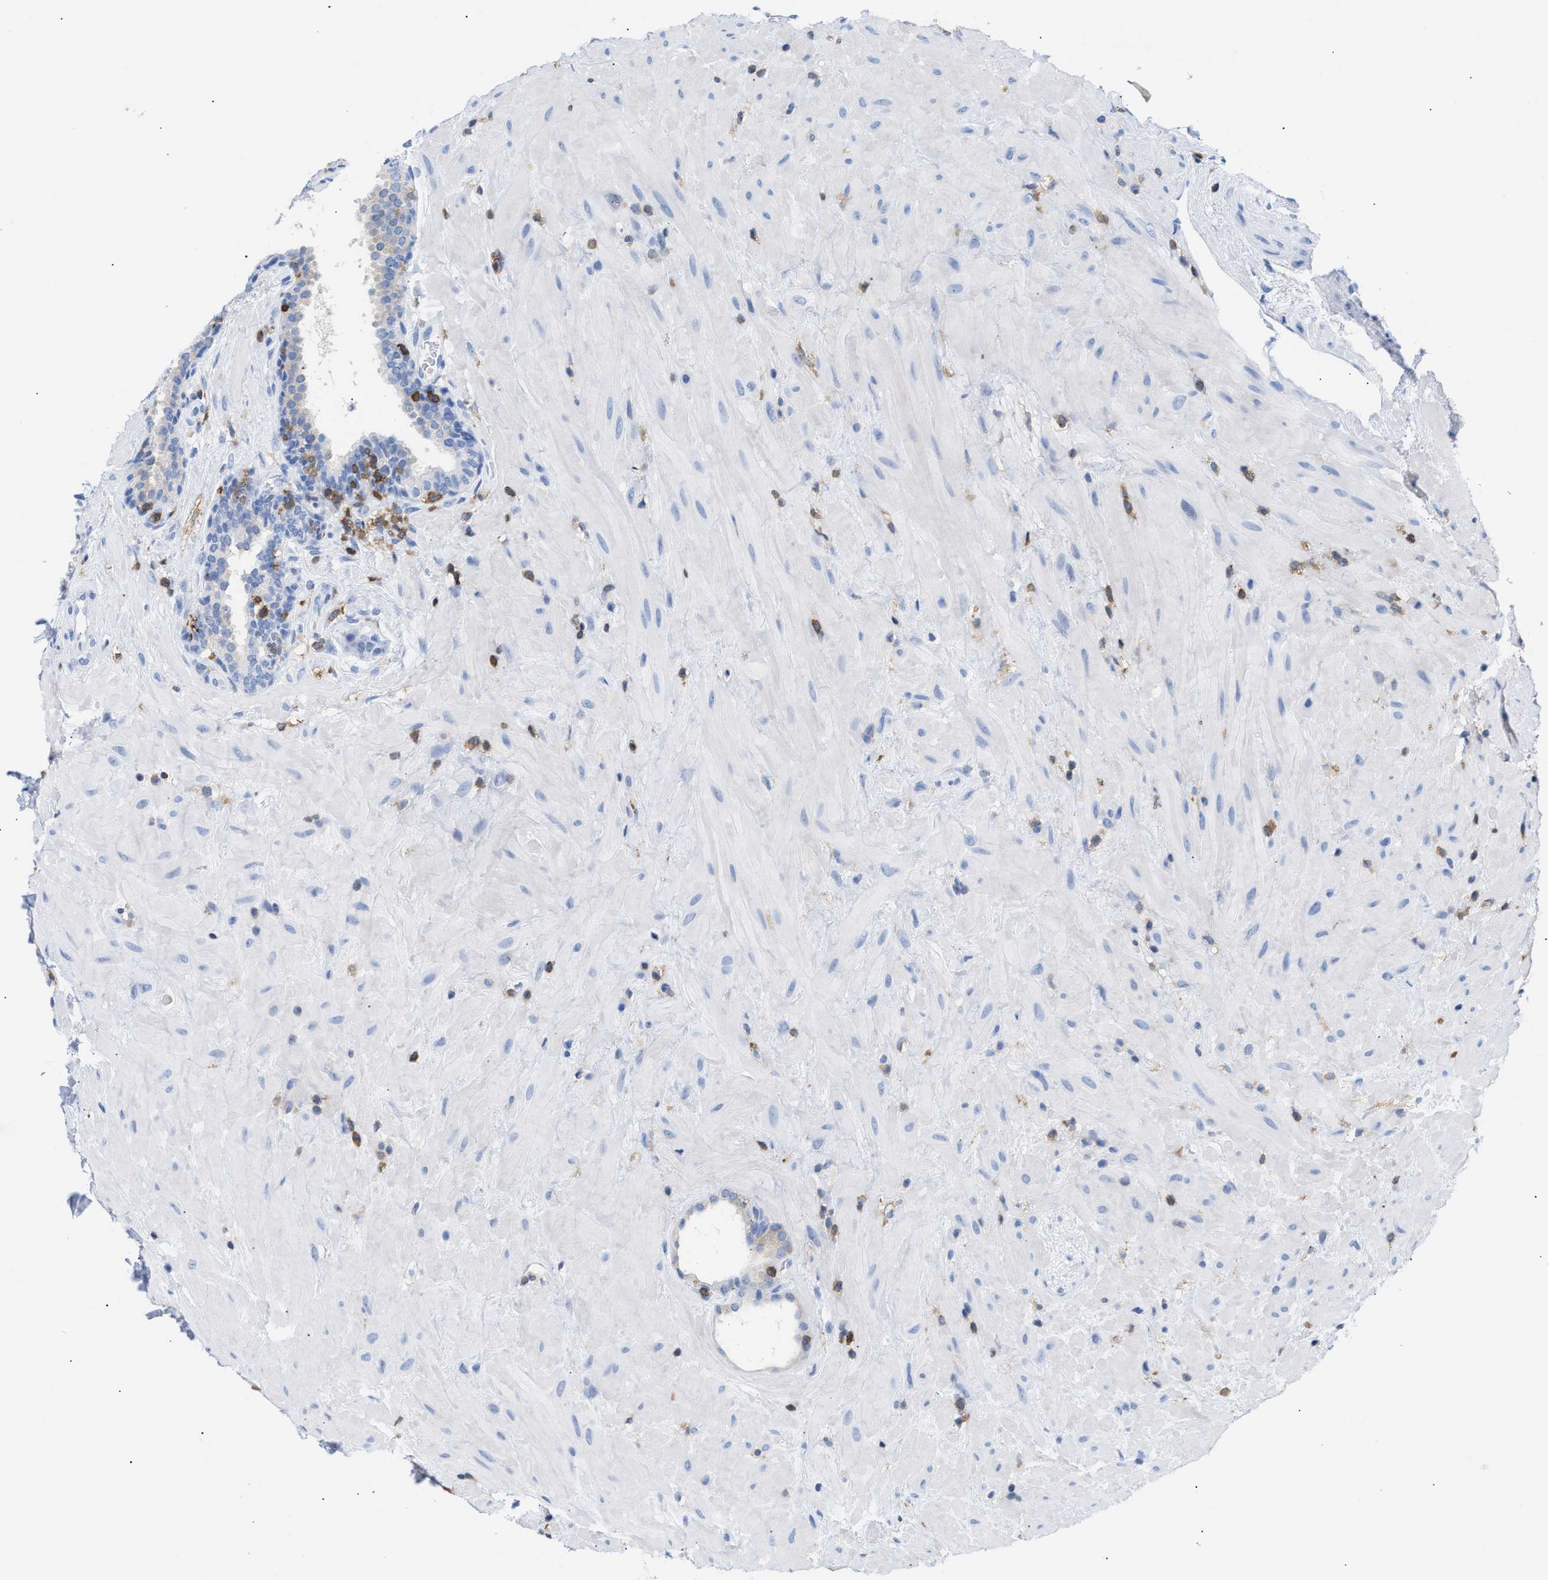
{"staining": {"intensity": "negative", "quantity": "none", "location": "none"}, "tissue": "prostate", "cell_type": "Glandular cells", "image_type": "normal", "snomed": [{"axis": "morphology", "description": "Normal tissue, NOS"}, {"axis": "topography", "description": "Prostate"}], "caption": "Glandular cells show no significant protein expression in unremarkable prostate. (DAB (3,3'-diaminobenzidine) IHC visualized using brightfield microscopy, high magnification).", "gene": "LCP1", "patient": {"sex": "male", "age": 51}}